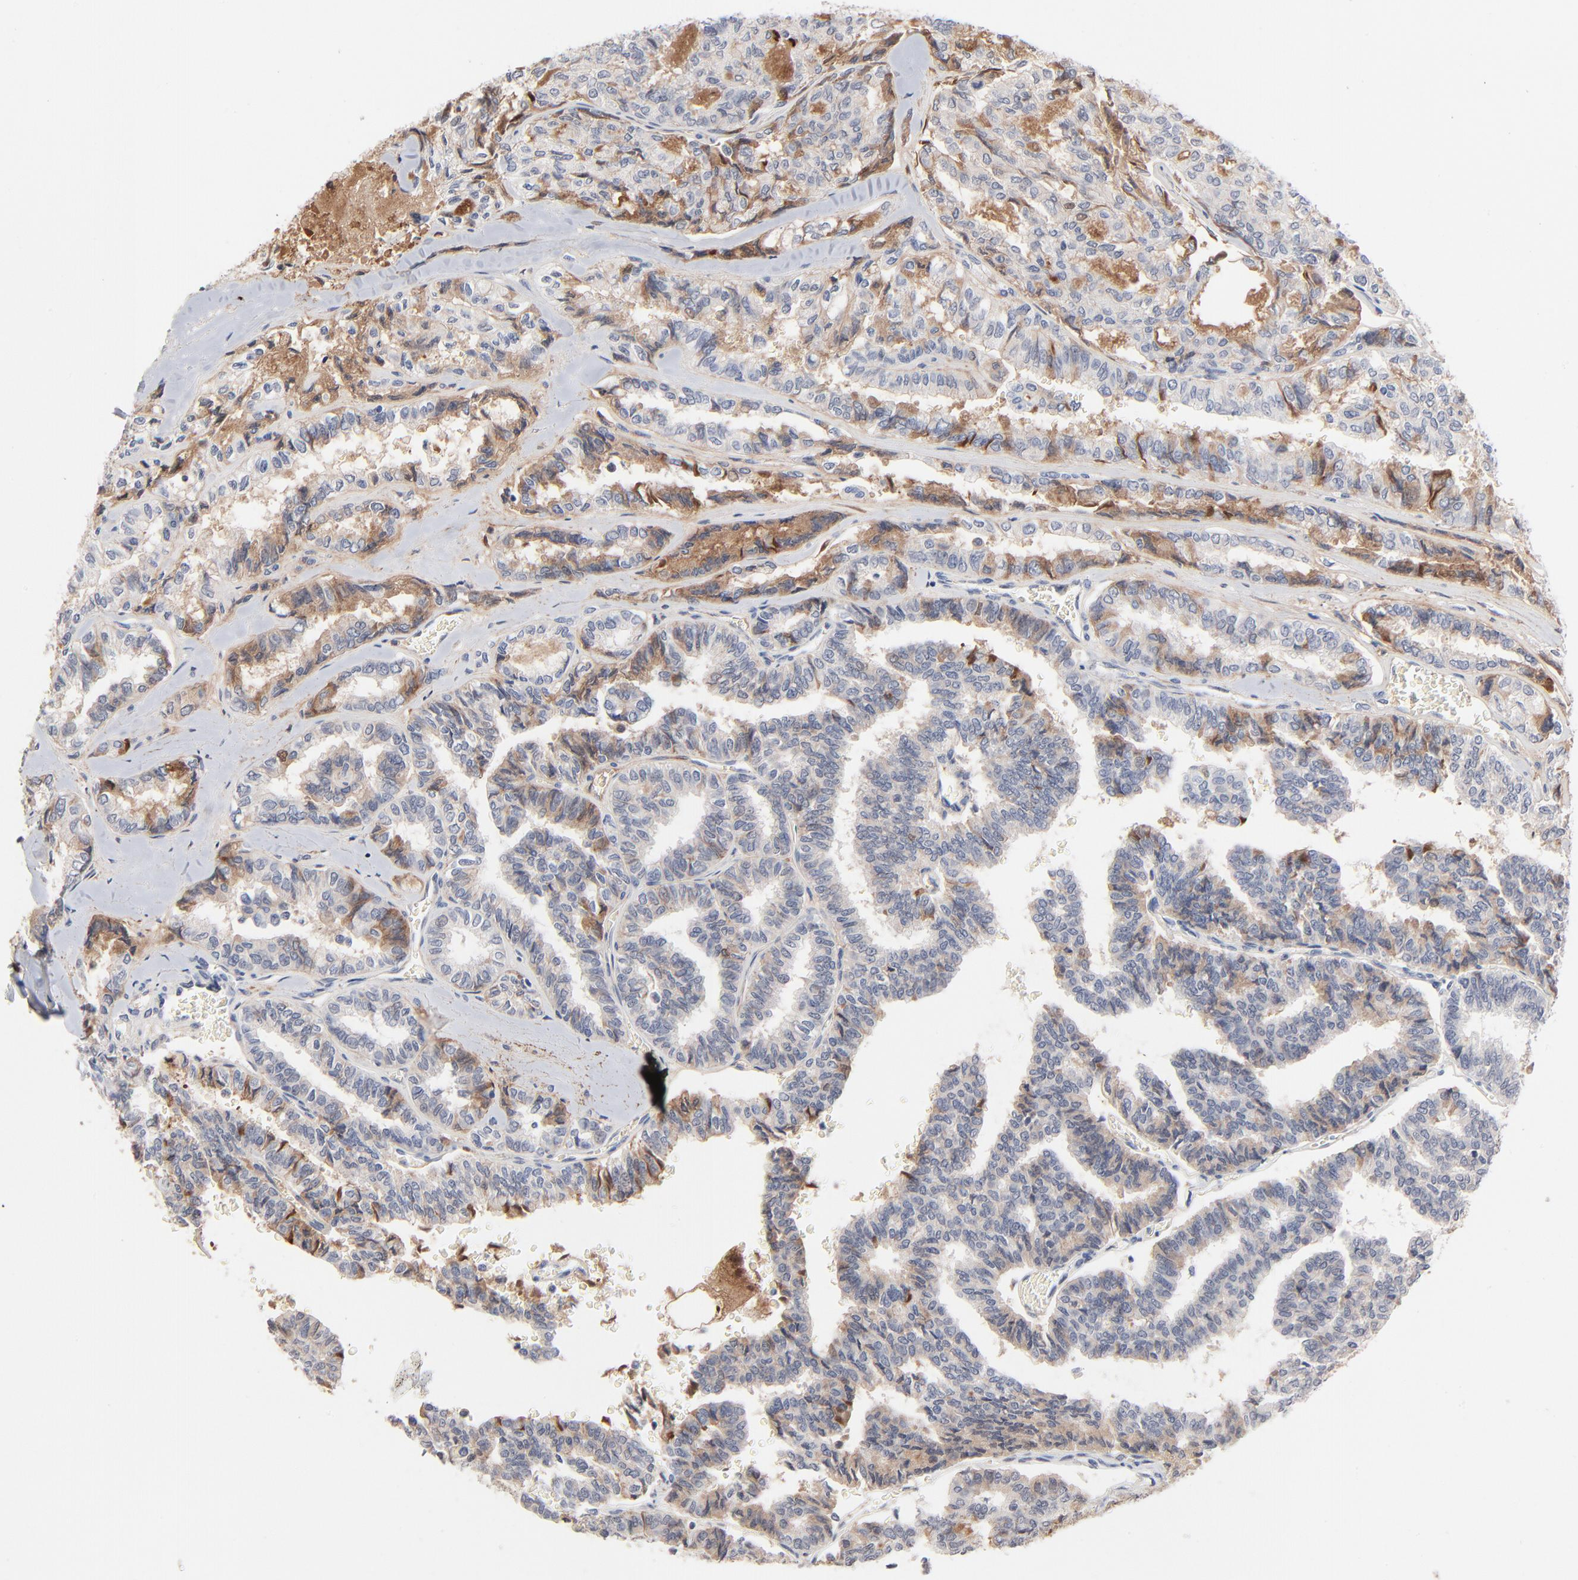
{"staining": {"intensity": "moderate", "quantity": "<25%", "location": "cytoplasmic/membranous"}, "tissue": "thyroid cancer", "cell_type": "Tumor cells", "image_type": "cancer", "snomed": [{"axis": "morphology", "description": "Papillary adenocarcinoma, NOS"}, {"axis": "topography", "description": "Thyroid gland"}], "caption": "A brown stain shows moderate cytoplasmic/membranous expression of a protein in thyroid papillary adenocarcinoma tumor cells.", "gene": "SERPINA4", "patient": {"sex": "female", "age": 35}}